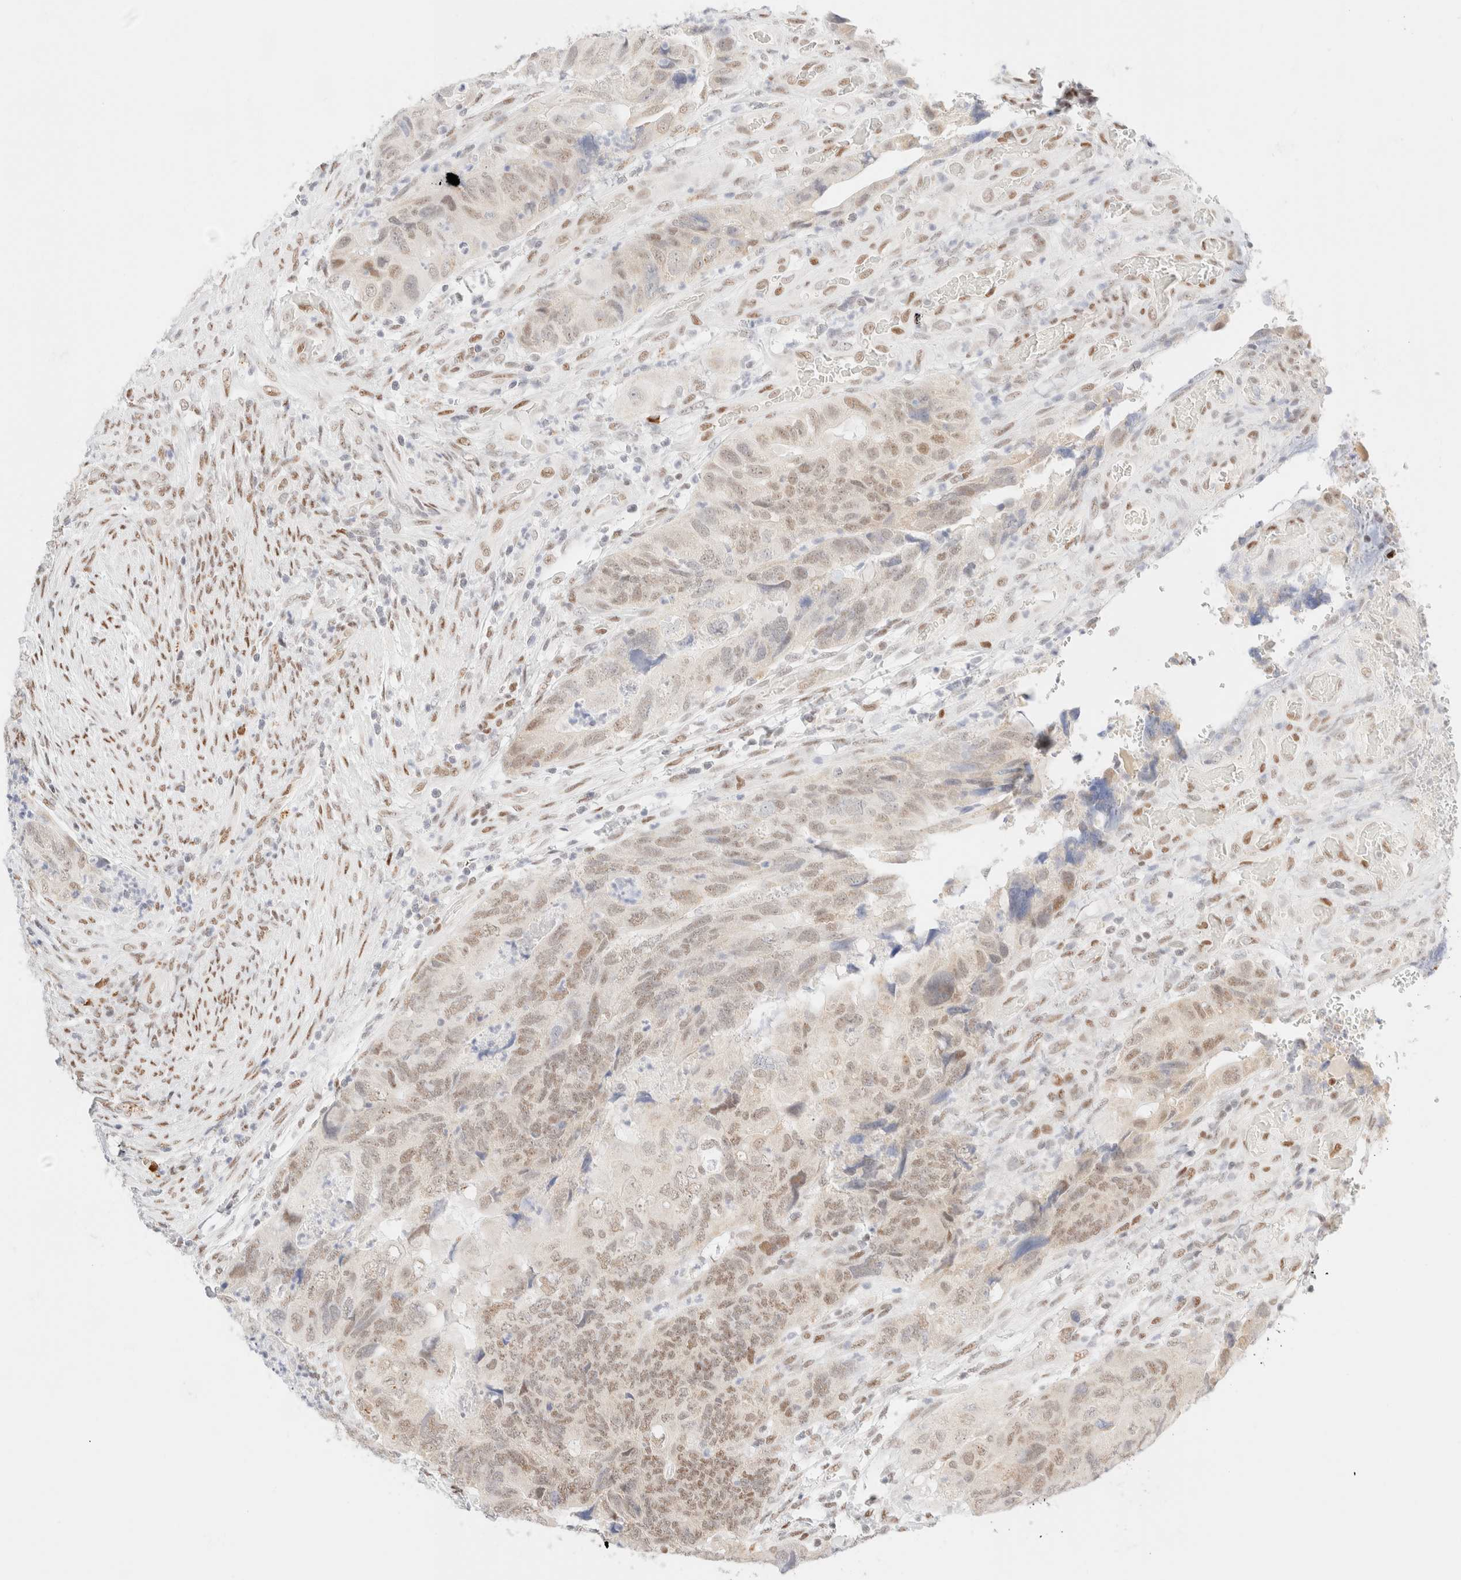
{"staining": {"intensity": "moderate", "quantity": ">75%", "location": "nuclear"}, "tissue": "colorectal cancer", "cell_type": "Tumor cells", "image_type": "cancer", "snomed": [{"axis": "morphology", "description": "Adenocarcinoma, NOS"}, {"axis": "topography", "description": "Rectum"}], "caption": "Tumor cells demonstrate medium levels of moderate nuclear expression in about >75% of cells in human colorectal cancer.", "gene": "CIC", "patient": {"sex": "male", "age": 63}}